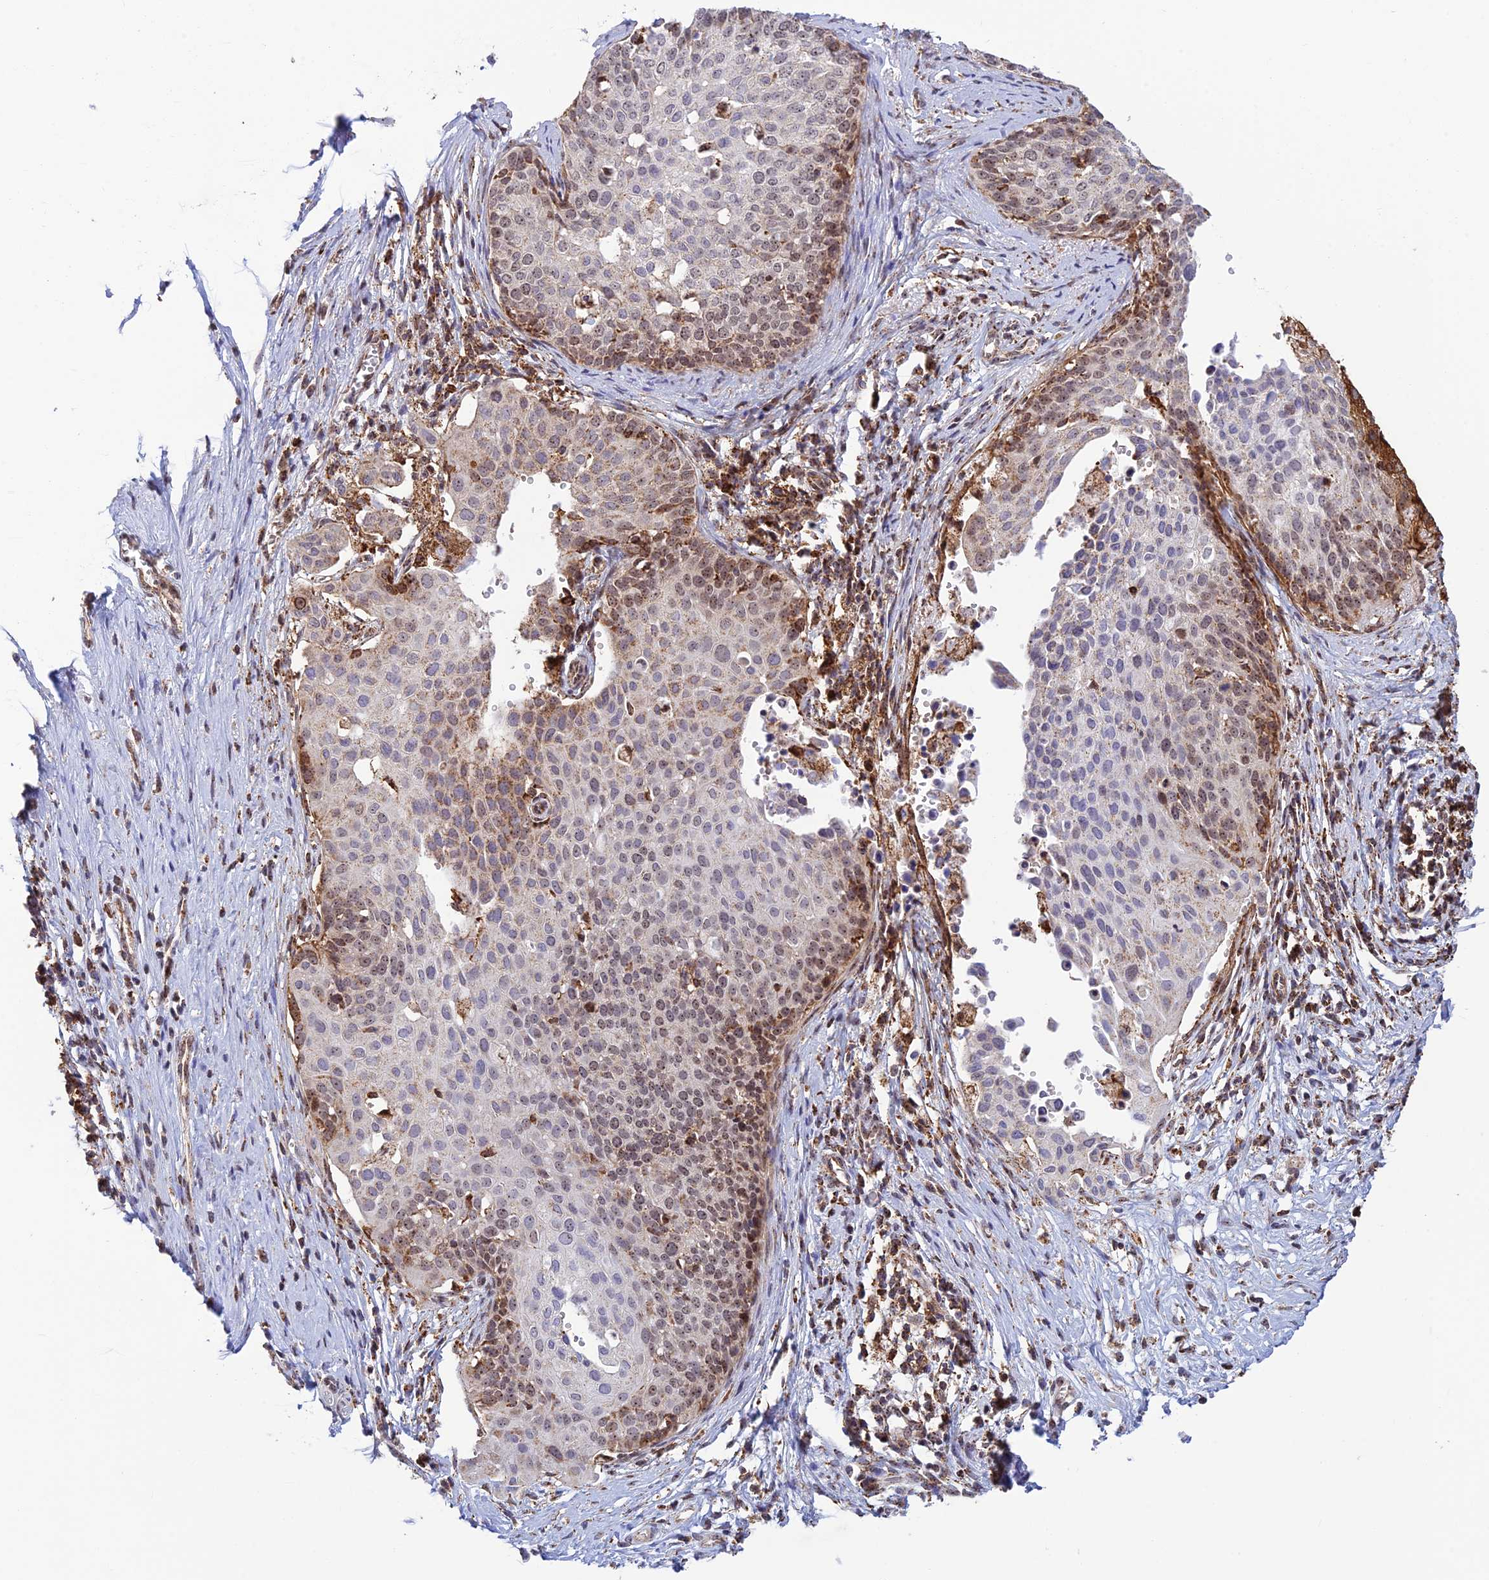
{"staining": {"intensity": "moderate", "quantity": "25%-75%", "location": "nuclear"}, "tissue": "cervical cancer", "cell_type": "Tumor cells", "image_type": "cancer", "snomed": [{"axis": "morphology", "description": "Squamous cell carcinoma, NOS"}, {"axis": "topography", "description": "Cervix"}], "caption": "Approximately 25%-75% of tumor cells in squamous cell carcinoma (cervical) show moderate nuclear protein staining as visualized by brown immunohistochemical staining.", "gene": "POLR1G", "patient": {"sex": "female", "age": 44}}